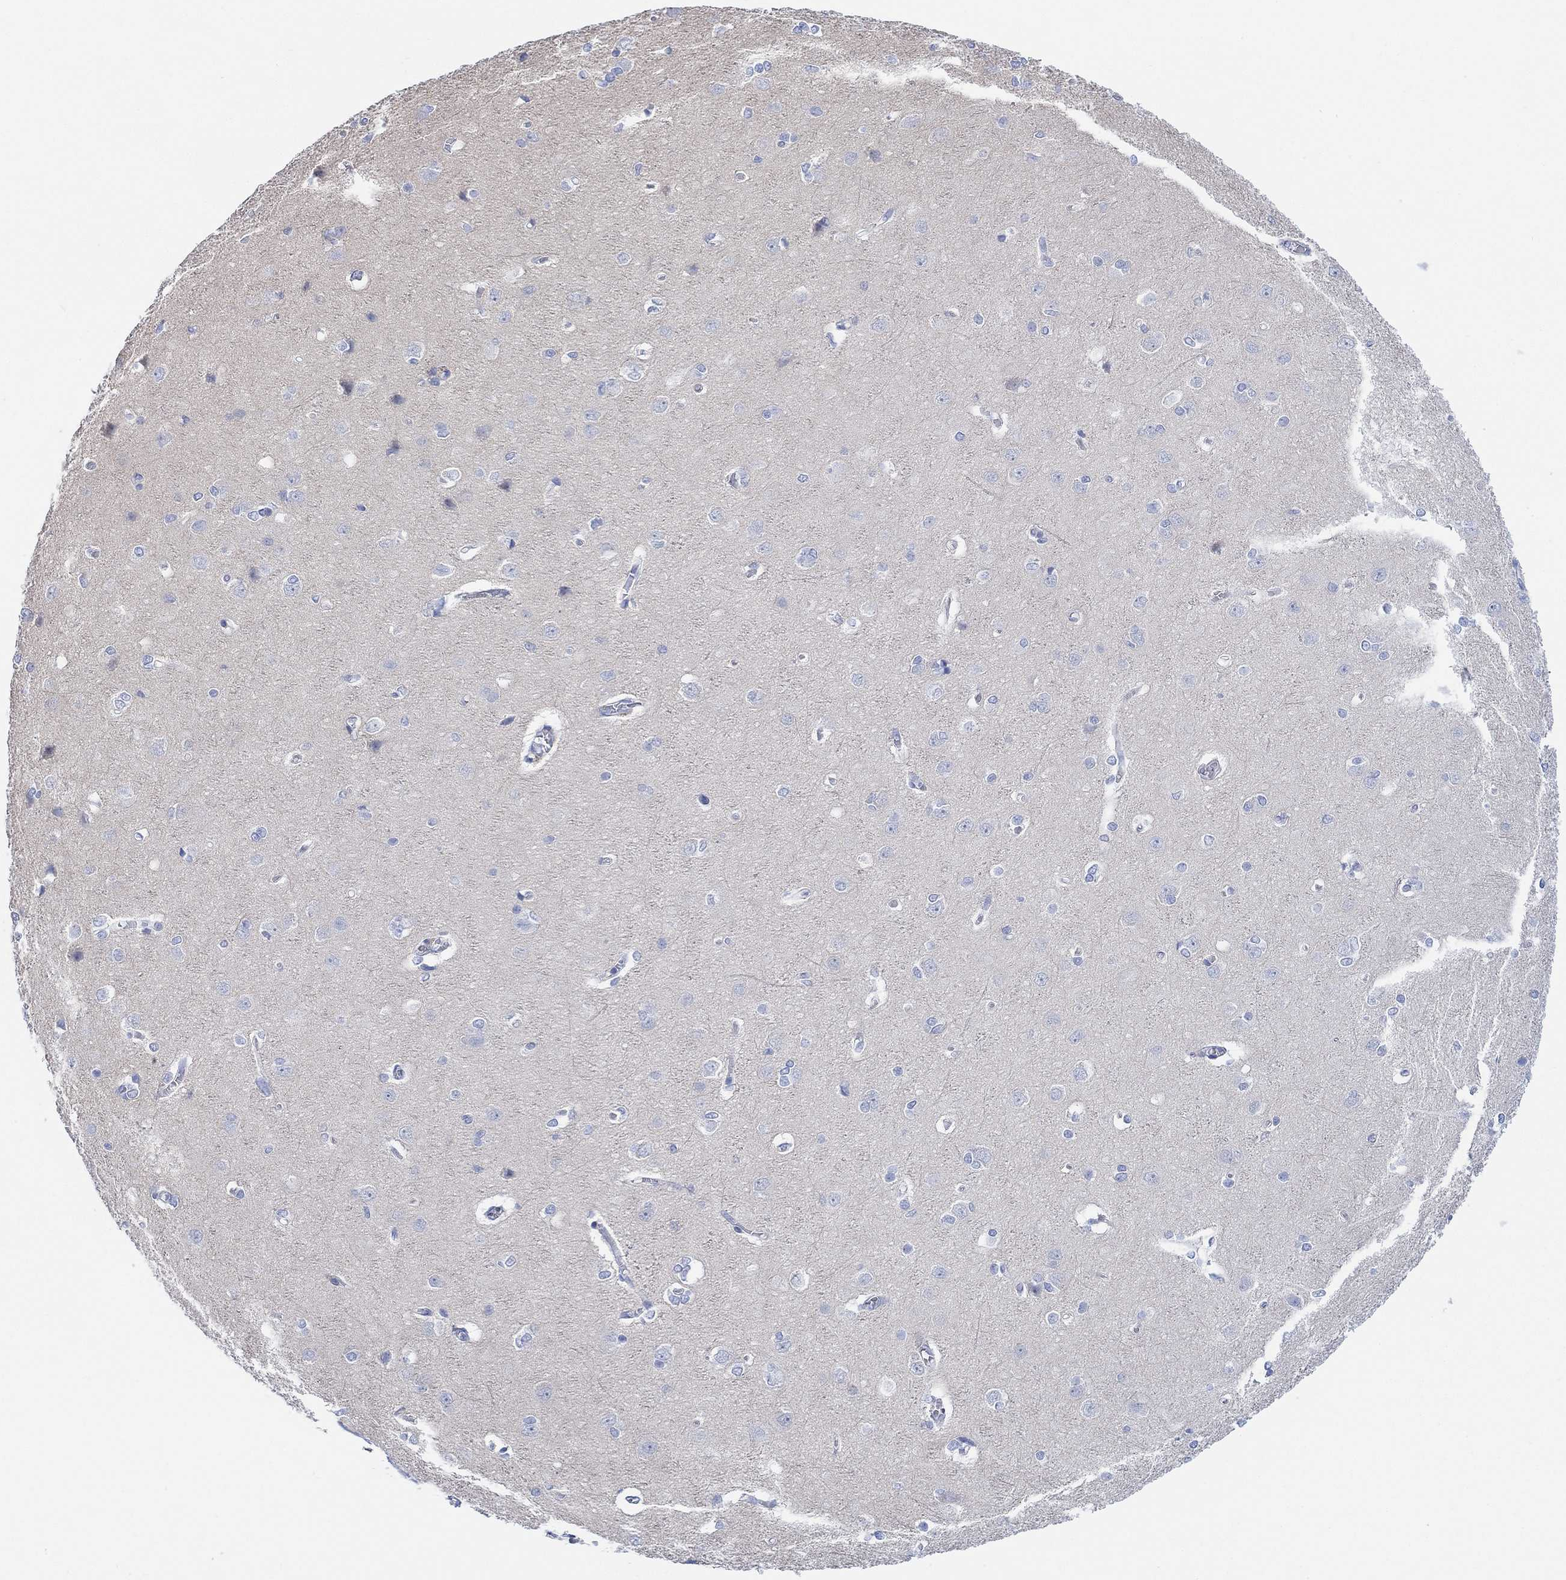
{"staining": {"intensity": "negative", "quantity": "none", "location": "none"}, "tissue": "cerebral cortex", "cell_type": "Endothelial cells", "image_type": "normal", "snomed": [{"axis": "morphology", "description": "Normal tissue, NOS"}, {"axis": "topography", "description": "Cerebral cortex"}], "caption": "Endothelial cells are negative for brown protein staining in benign cerebral cortex. Brightfield microscopy of immunohistochemistry (IHC) stained with DAB (brown) and hematoxylin (blue), captured at high magnification.", "gene": "TLDC2", "patient": {"sex": "male", "age": 37}}